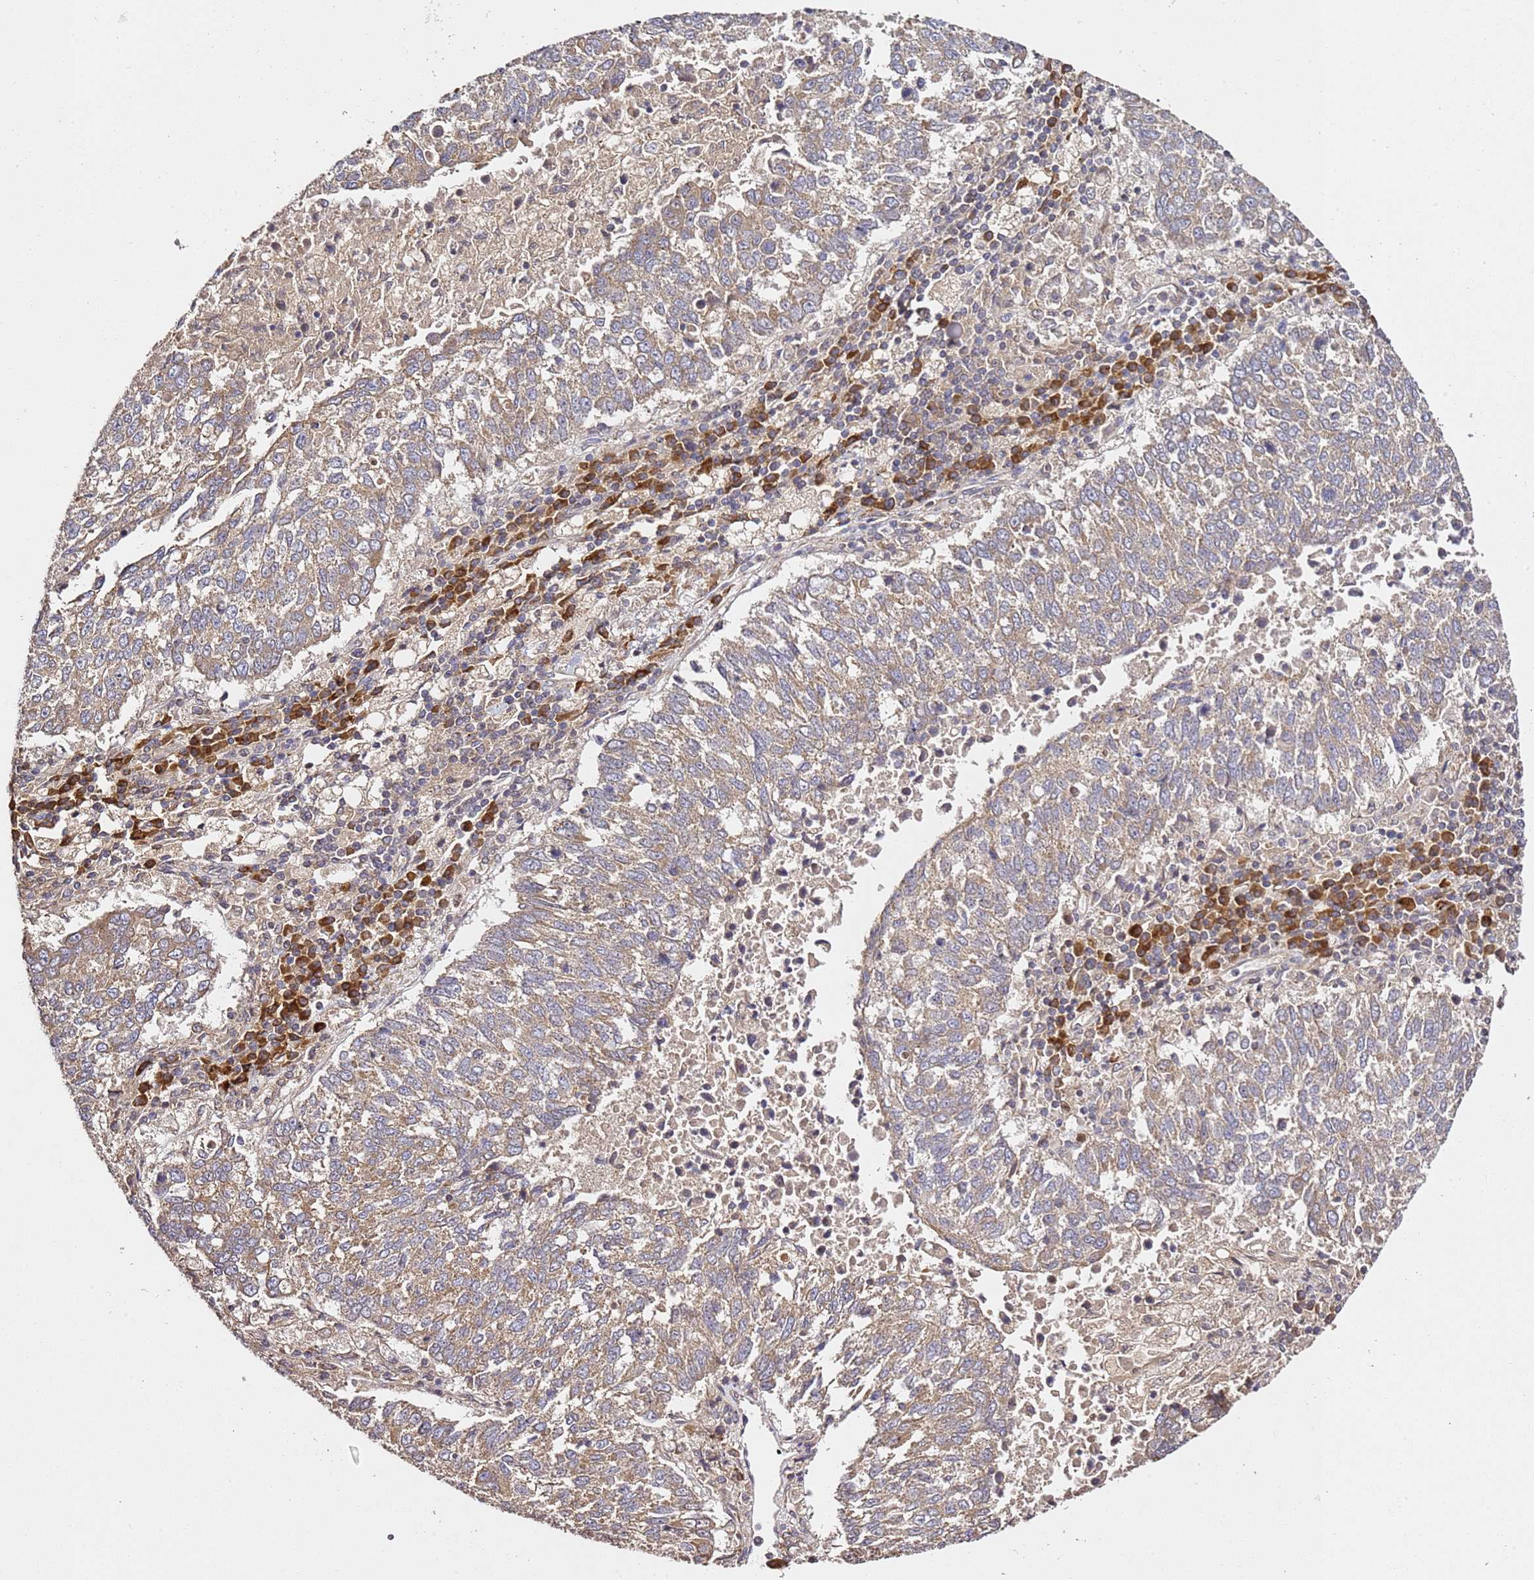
{"staining": {"intensity": "moderate", "quantity": ">75%", "location": "cytoplasmic/membranous"}, "tissue": "lung cancer", "cell_type": "Tumor cells", "image_type": "cancer", "snomed": [{"axis": "morphology", "description": "Squamous cell carcinoma, NOS"}, {"axis": "topography", "description": "Lung"}], "caption": "Immunohistochemical staining of lung cancer (squamous cell carcinoma) exhibits medium levels of moderate cytoplasmic/membranous protein staining in about >75% of tumor cells.", "gene": "OSBPL2", "patient": {"sex": "male", "age": 73}}